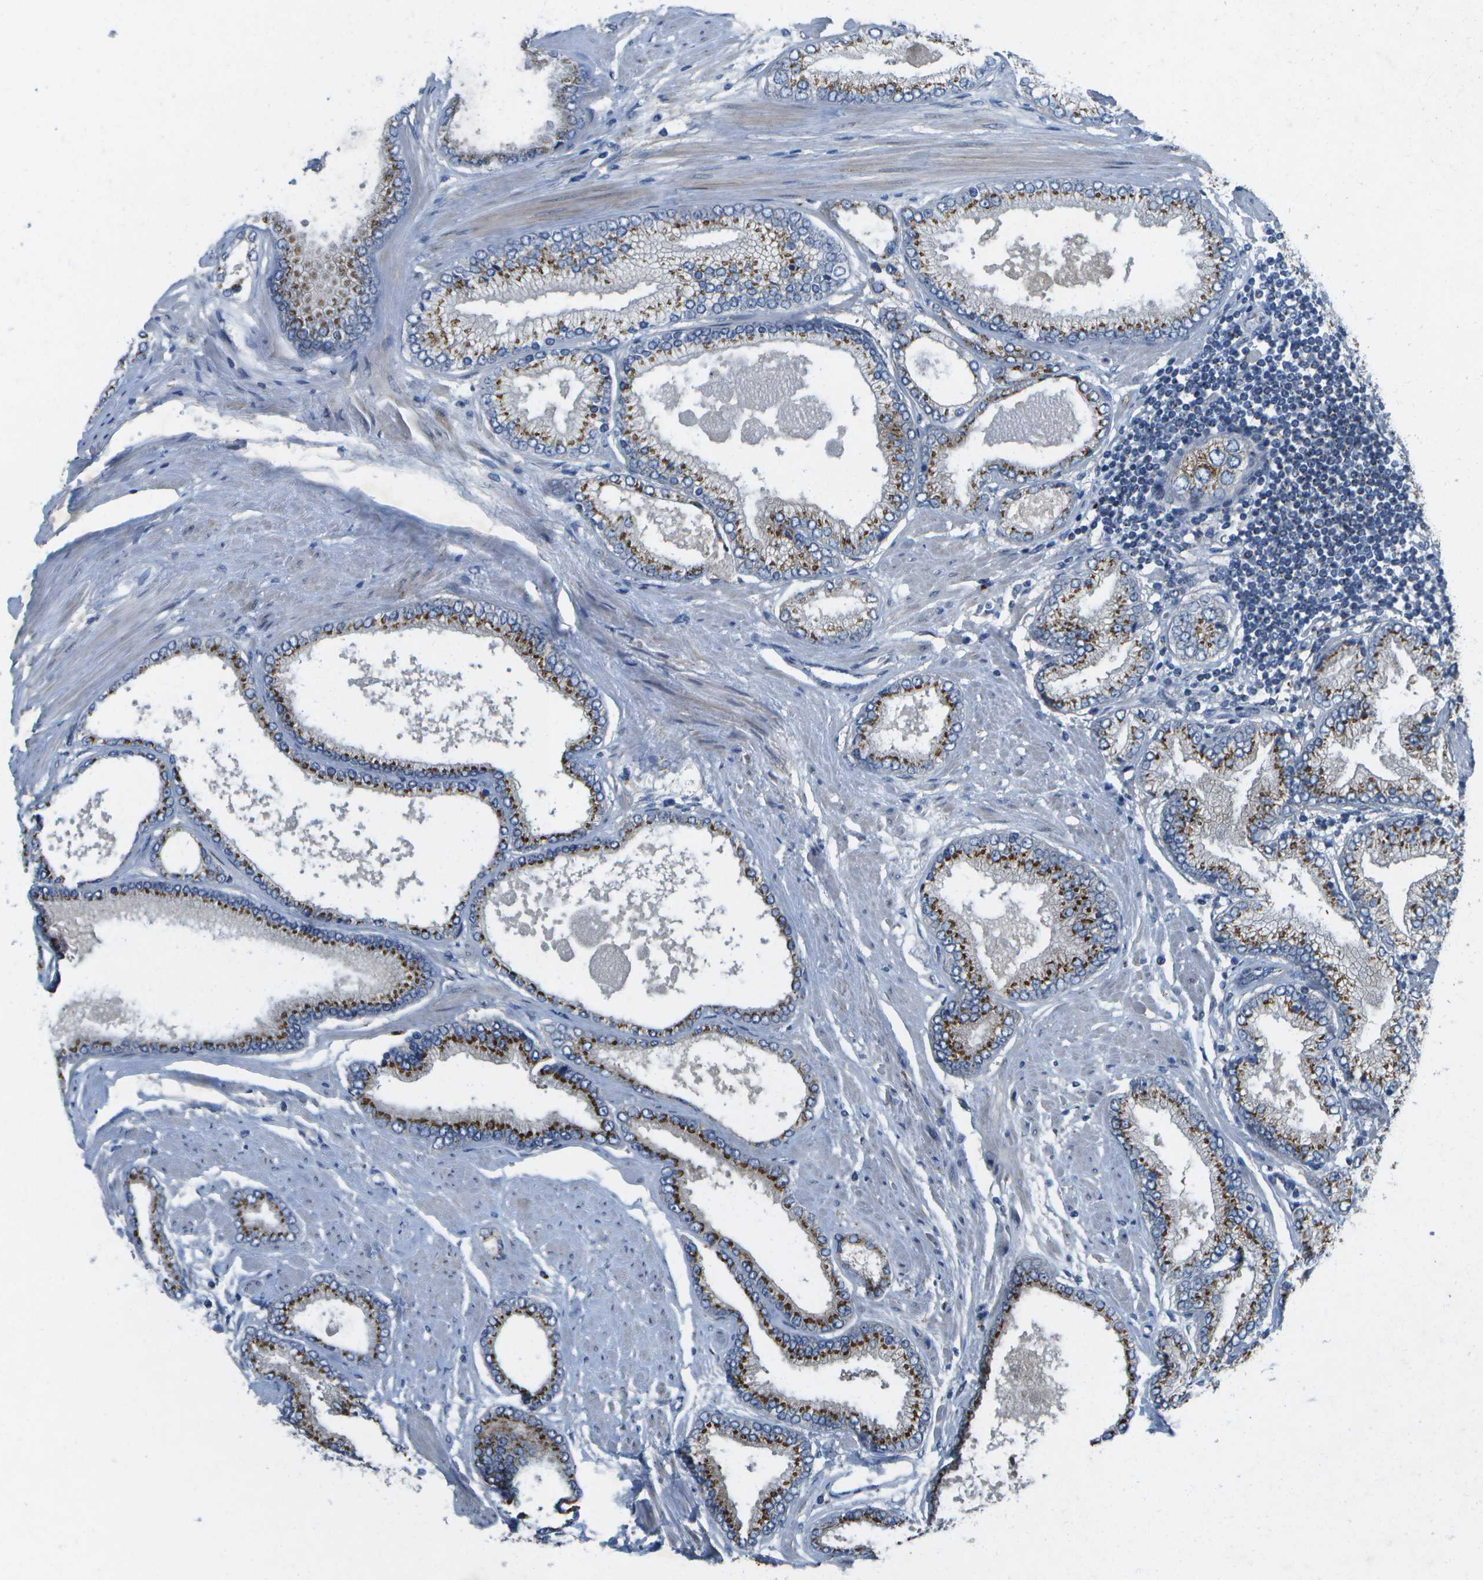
{"staining": {"intensity": "strong", "quantity": ">75%", "location": "cytoplasmic/membranous"}, "tissue": "prostate cancer", "cell_type": "Tumor cells", "image_type": "cancer", "snomed": [{"axis": "morphology", "description": "Adenocarcinoma, High grade"}, {"axis": "topography", "description": "Prostate"}], "caption": "A high amount of strong cytoplasmic/membranous expression is appreciated in approximately >75% of tumor cells in prostate adenocarcinoma (high-grade) tissue. The staining was performed using DAB to visualize the protein expression in brown, while the nuclei were stained in blue with hematoxylin (Magnification: 20x).", "gene": "QSOX2", "patient": {"sex": "male", "age": 61}}